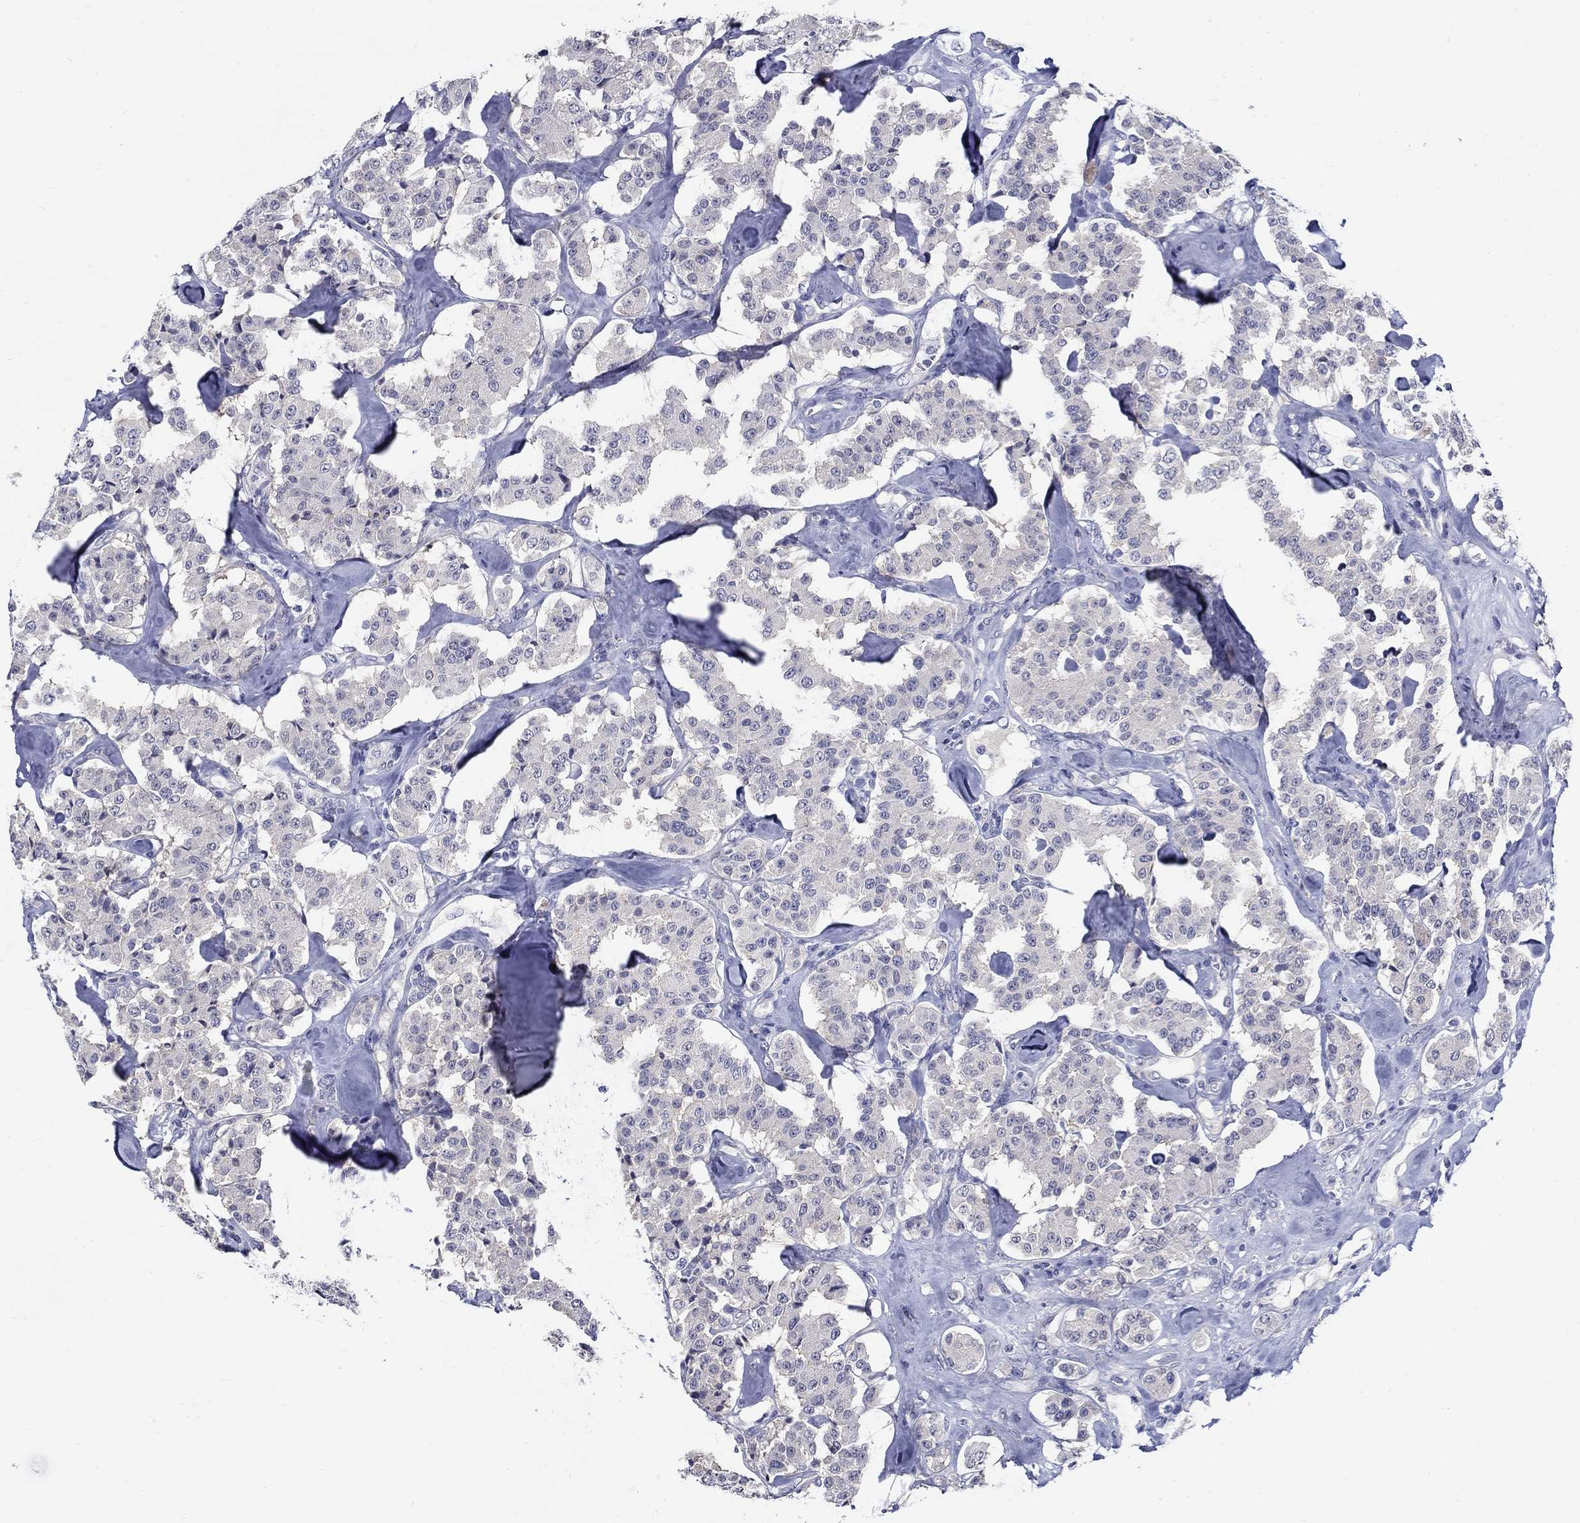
{"staining": {"intensity": "negative", "quantity": "none", "location": "none"}, "tissue": "carcinoid", "cell_type": "Tumor cells", "image_type": "cancer", "snomed": [{"axis": "morphology", "description": "Carcinoid, malignant, NOS"}, {"axis": "topography", "description": "Pancreas"}], "caption": "This is a photomicrograph of IHC staining of carcinoid (malignant), which shows no staining in tumor cells.", "gene": "SLC30A3", "patient": {"sex": "male", "age": 41}}